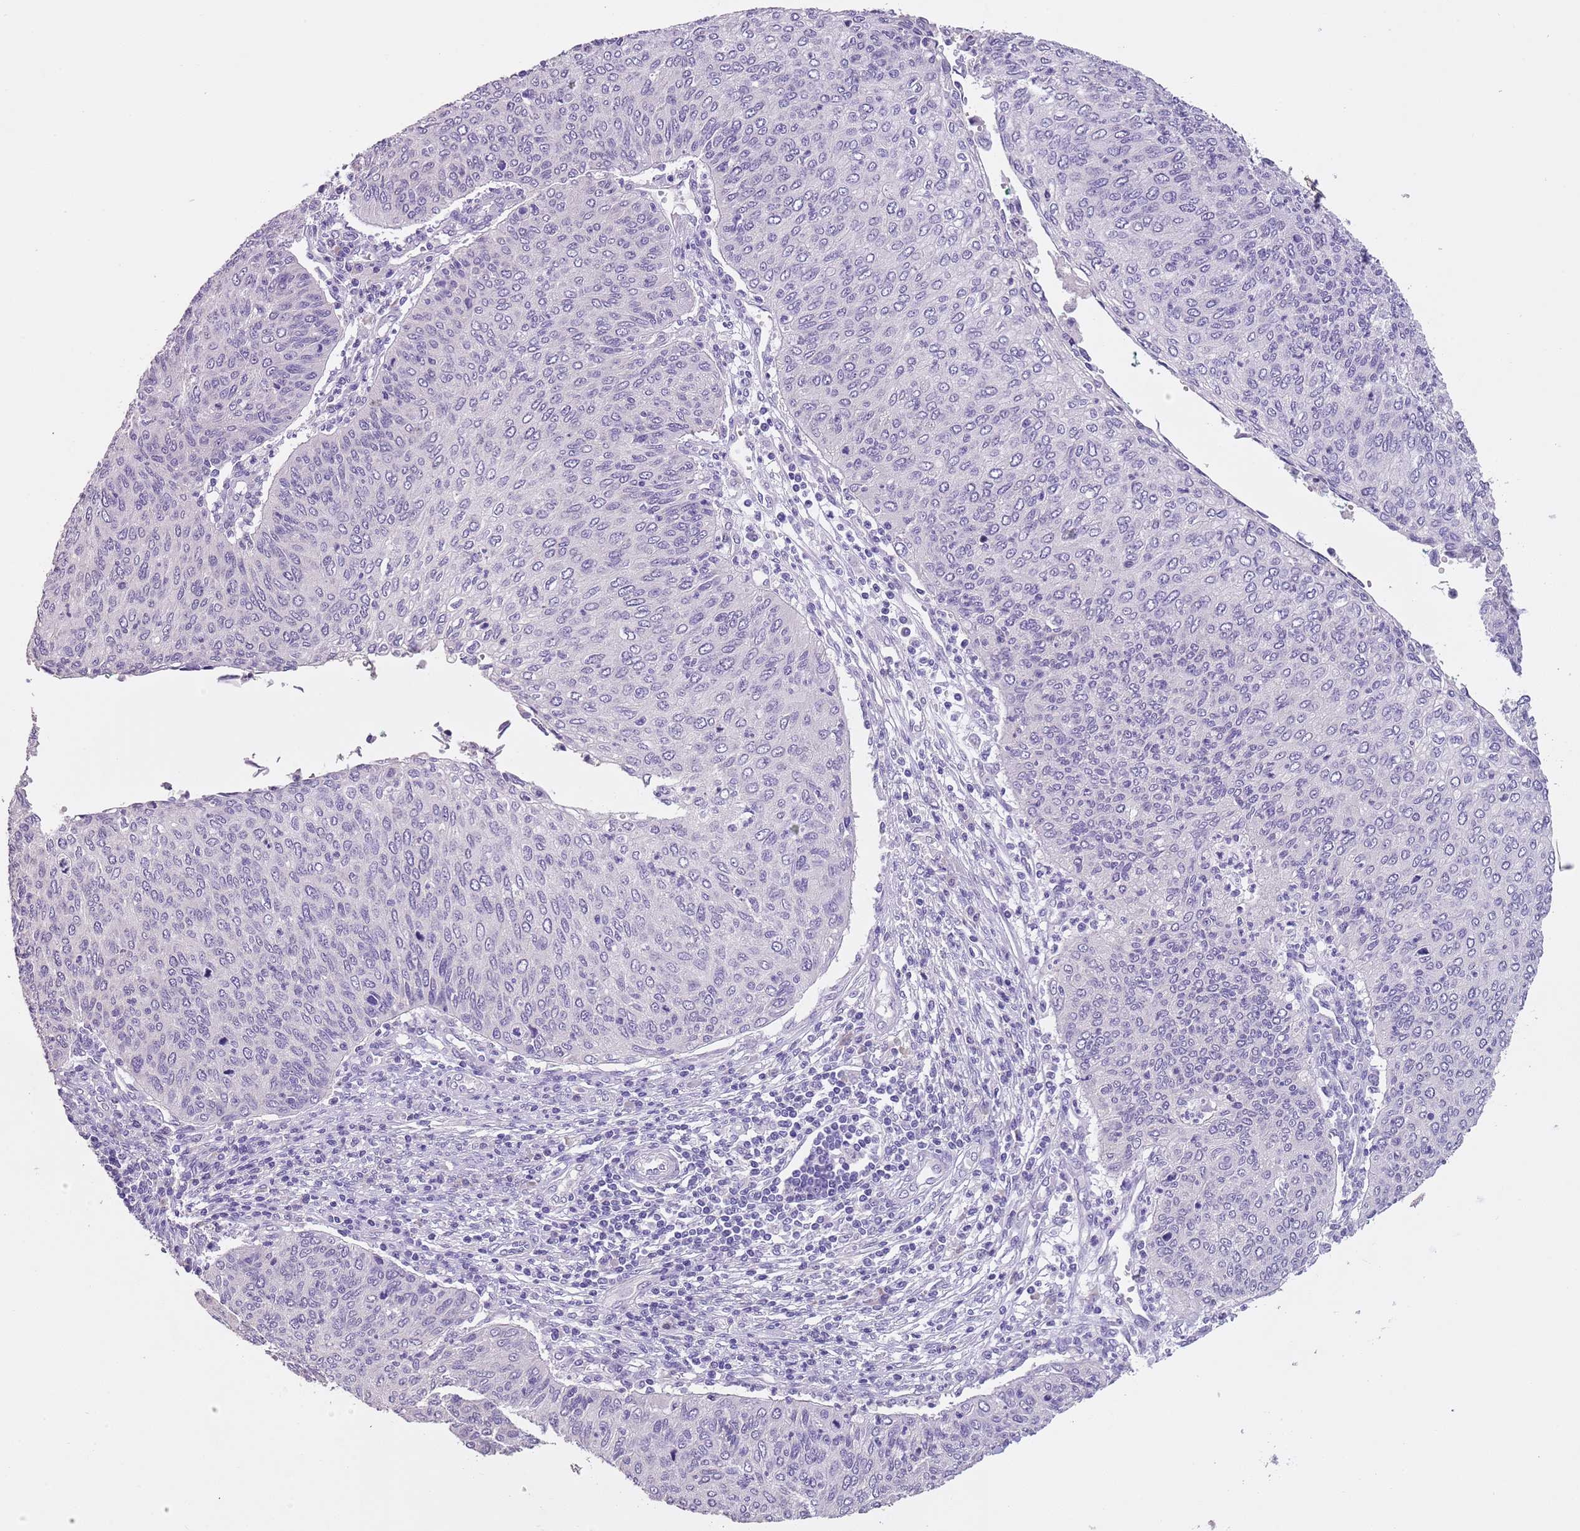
{"staining": {"intensity": "negative", "quantity": "none", "location": "none"}, "tissue": "cervical cancer", "cell_type": "Tumor cells", "image_type": "cancer", "snomed": [{"axis": "morphology", "description": "Squamous cell carcinoma, NOS"}, {"axis": "topography", "description": "Cervix"}], "caption": "This histopathology image is of squamous cell carcinoma (cervical) stained with IHC to label a protein in brown with the nuclei are counter-stained blue. There is no positivity in tumor cells.", "gene": "SLC35E3", "patient": {"sex": "female", "age": 38}}